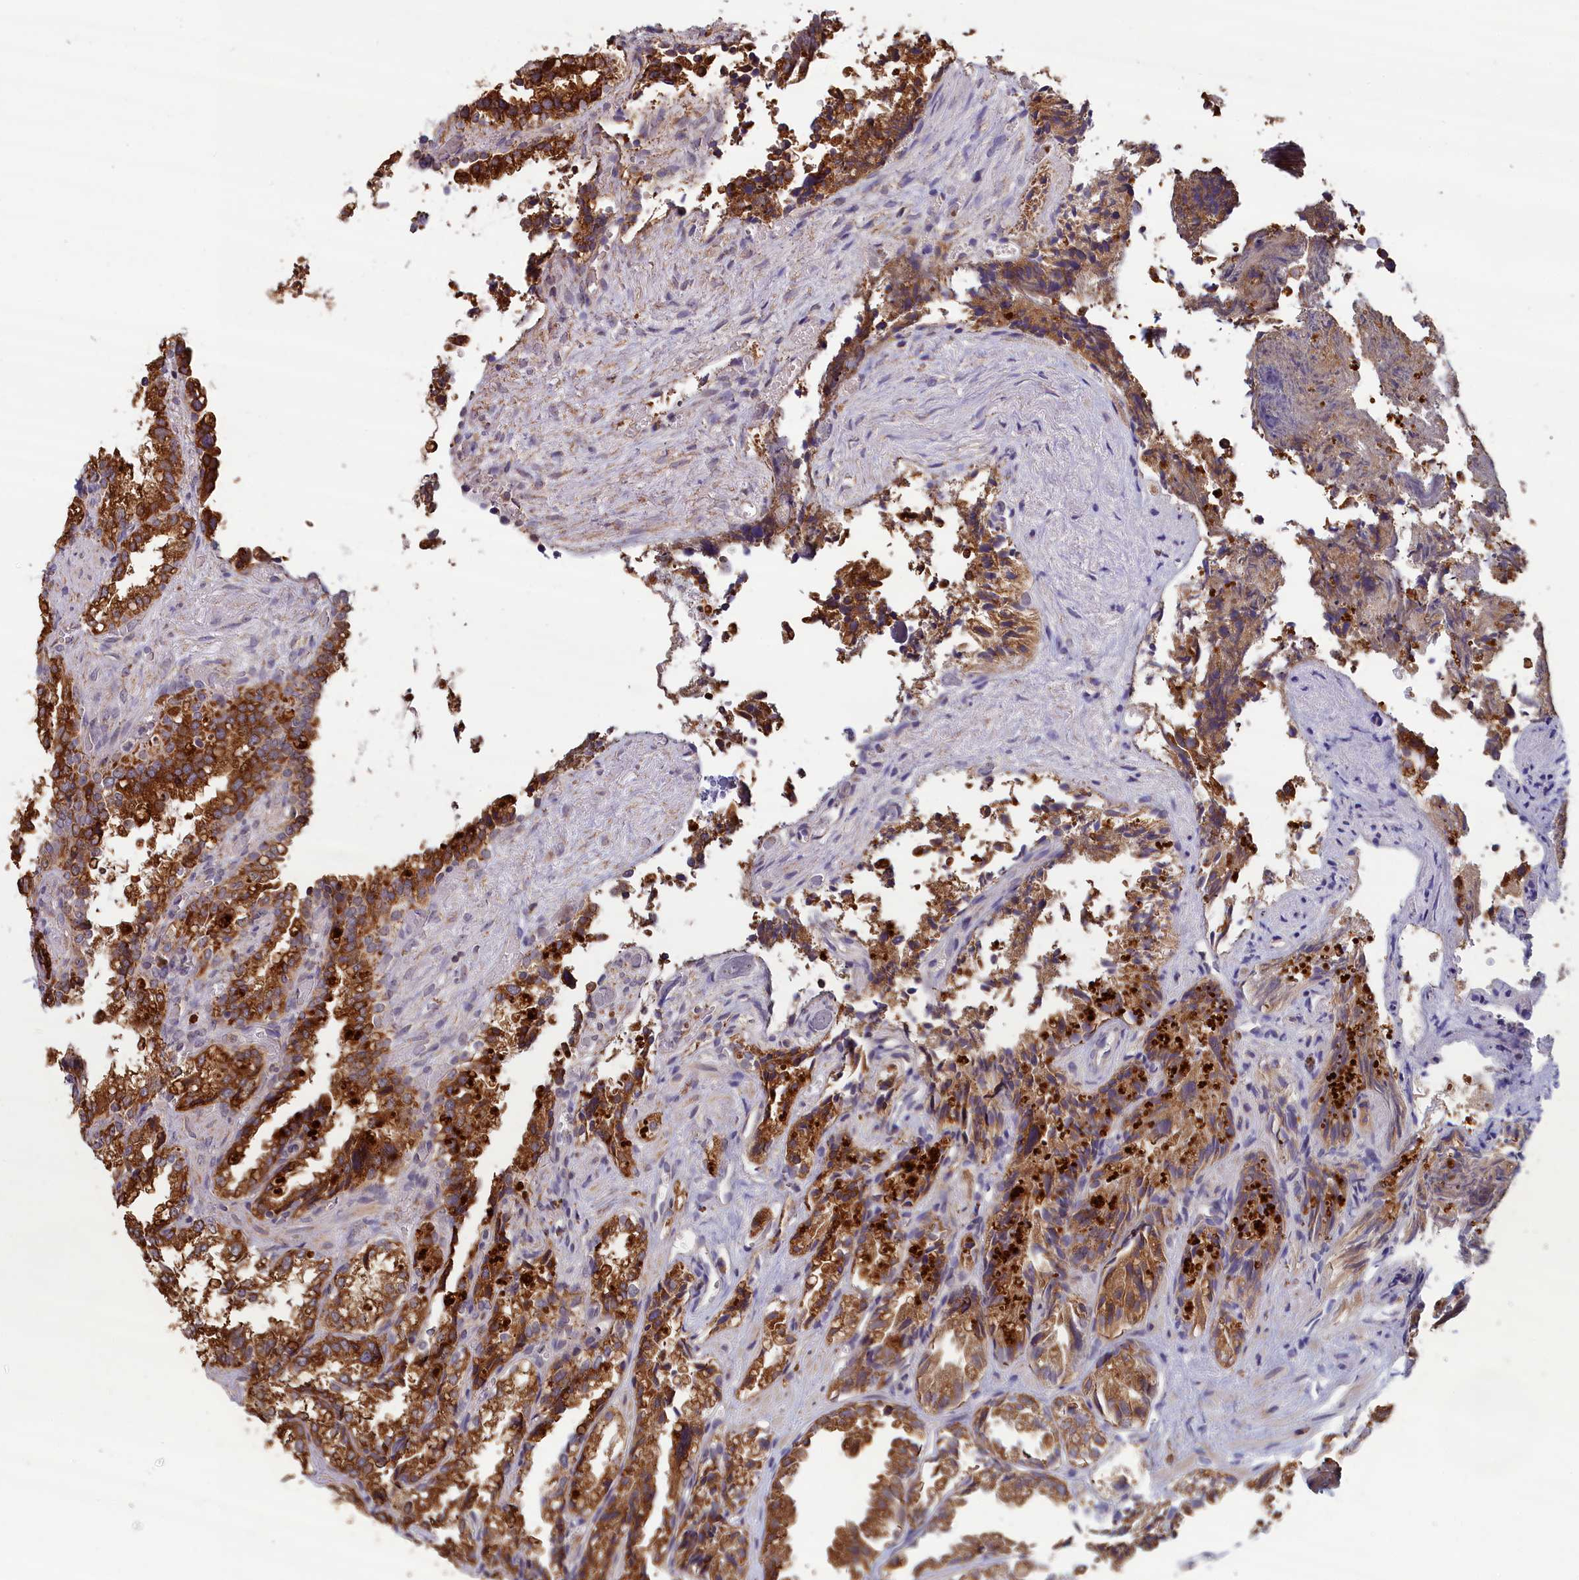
{"staining": {"intensity": "strong", "quantity": ">75%", "location": "cytoplasmic/membranous"}, "tissue": "seminal vesicle", "cell_type": "Glandular cells", "image_type": "normal", "snomed": [{"axis": "morphology", "description": "Normal tissue, NOS"}, {"axis": "topography", "description": "Prostate"}, {"axis": "topography", "description": "Seminal veicle"}], "caption": "IHC photomicrograph of benign seminal vesicle: human seminal vesicle stained using immunohistochemistry (IHC) shows high levels of strong protein expression localized specifically in the cytoplasmic/membranous of glandular cells, appearing as a cytoplasmic/membranous brown color.", "gene": "ENSG00000269825", "patient": {"sex": "male", "age": 51}}